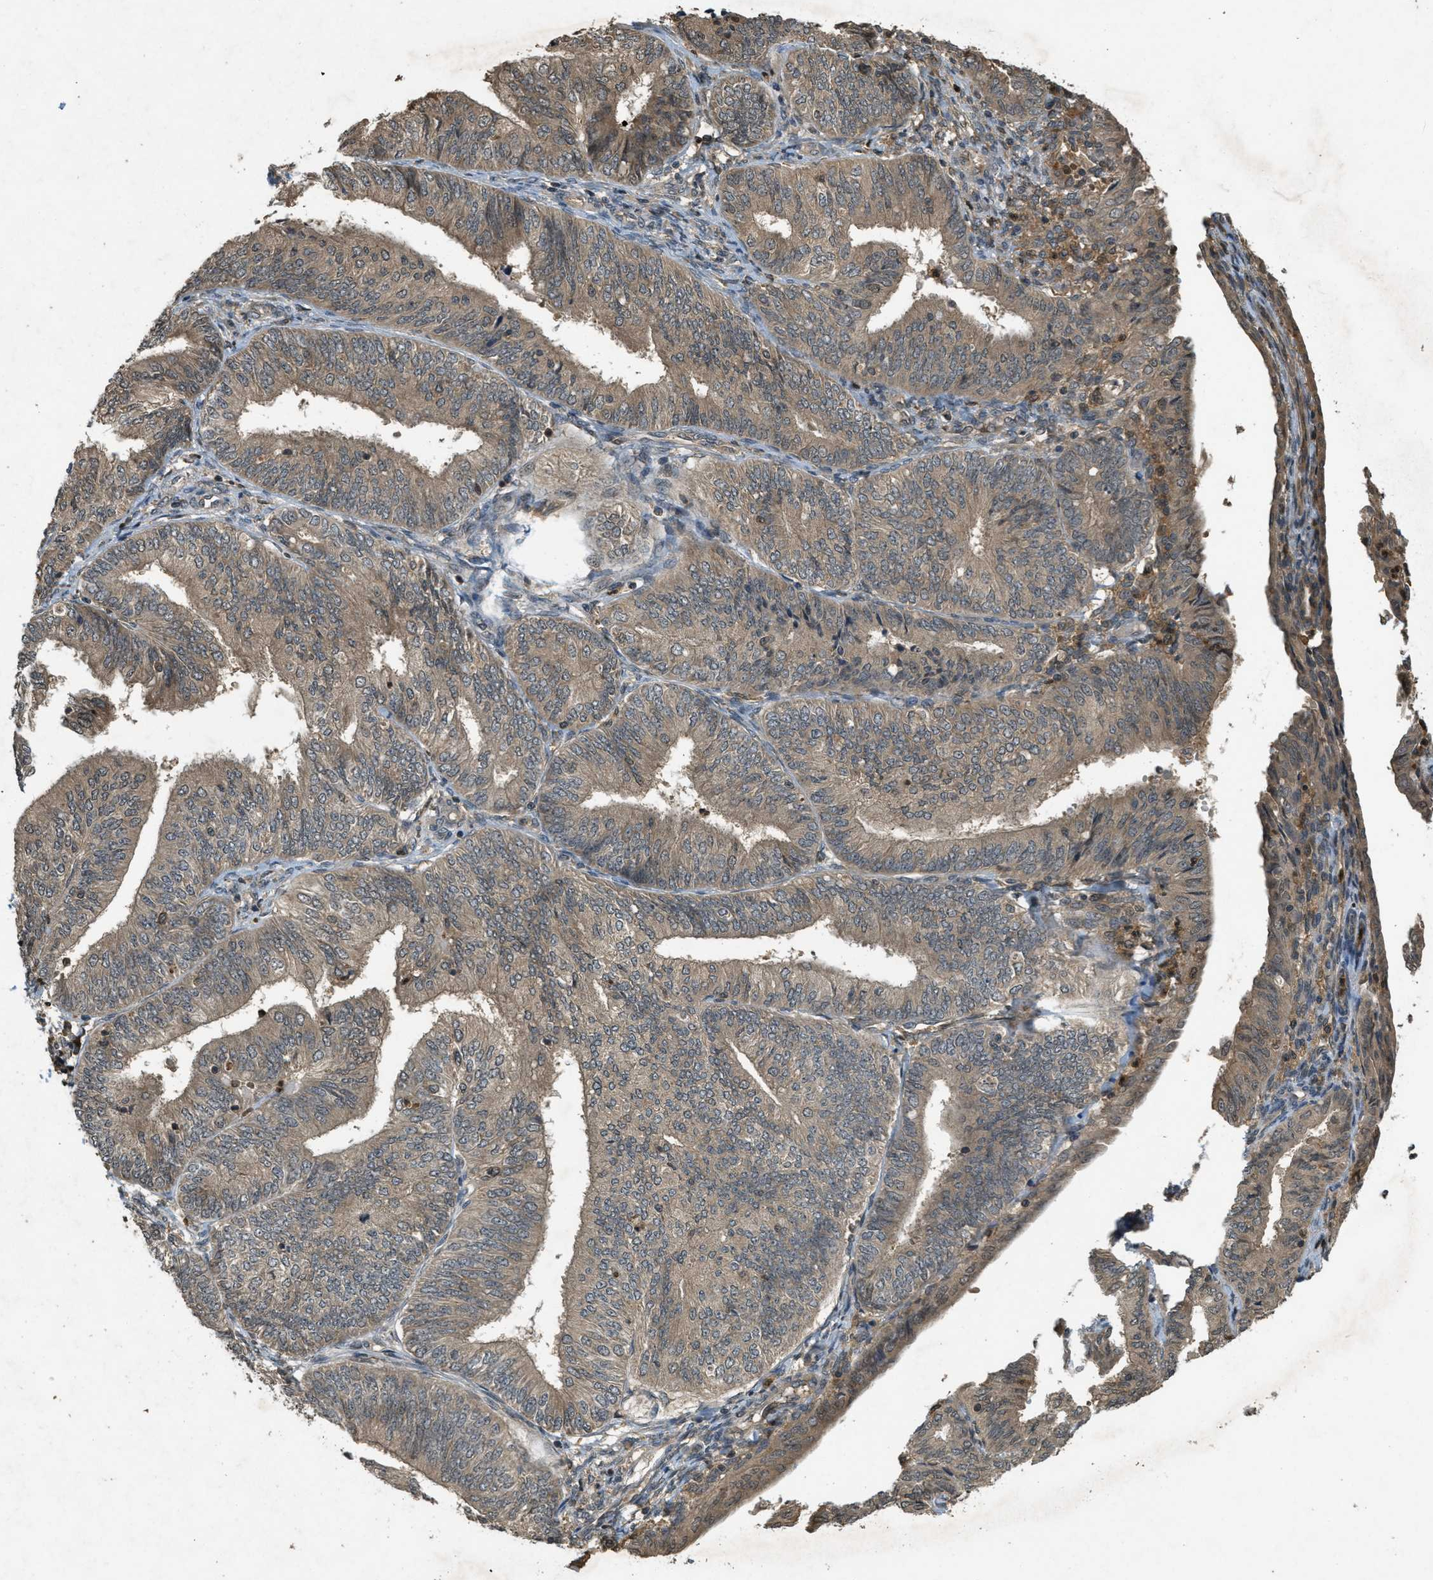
{"staining": {"intensity": "moderate", "quantity": ">75%", "location": "cytoplasmic/membranous"}, "tissue": "endometrial cancer", "cell_type": "Tumor cells", "image_type": "cancer", "snomed": [{"axis": "morphology", "description": "Adenocarcinoma, NOS"}, {"axis": "topography", "description": "Endometrium"}], "caption": "Human adenocarcinoma (endometrial) stained with a protein marker reveals moderate staining in tumor cells.", "gene": "ATG7", "patient": {"sex": "female", "age": 58}}